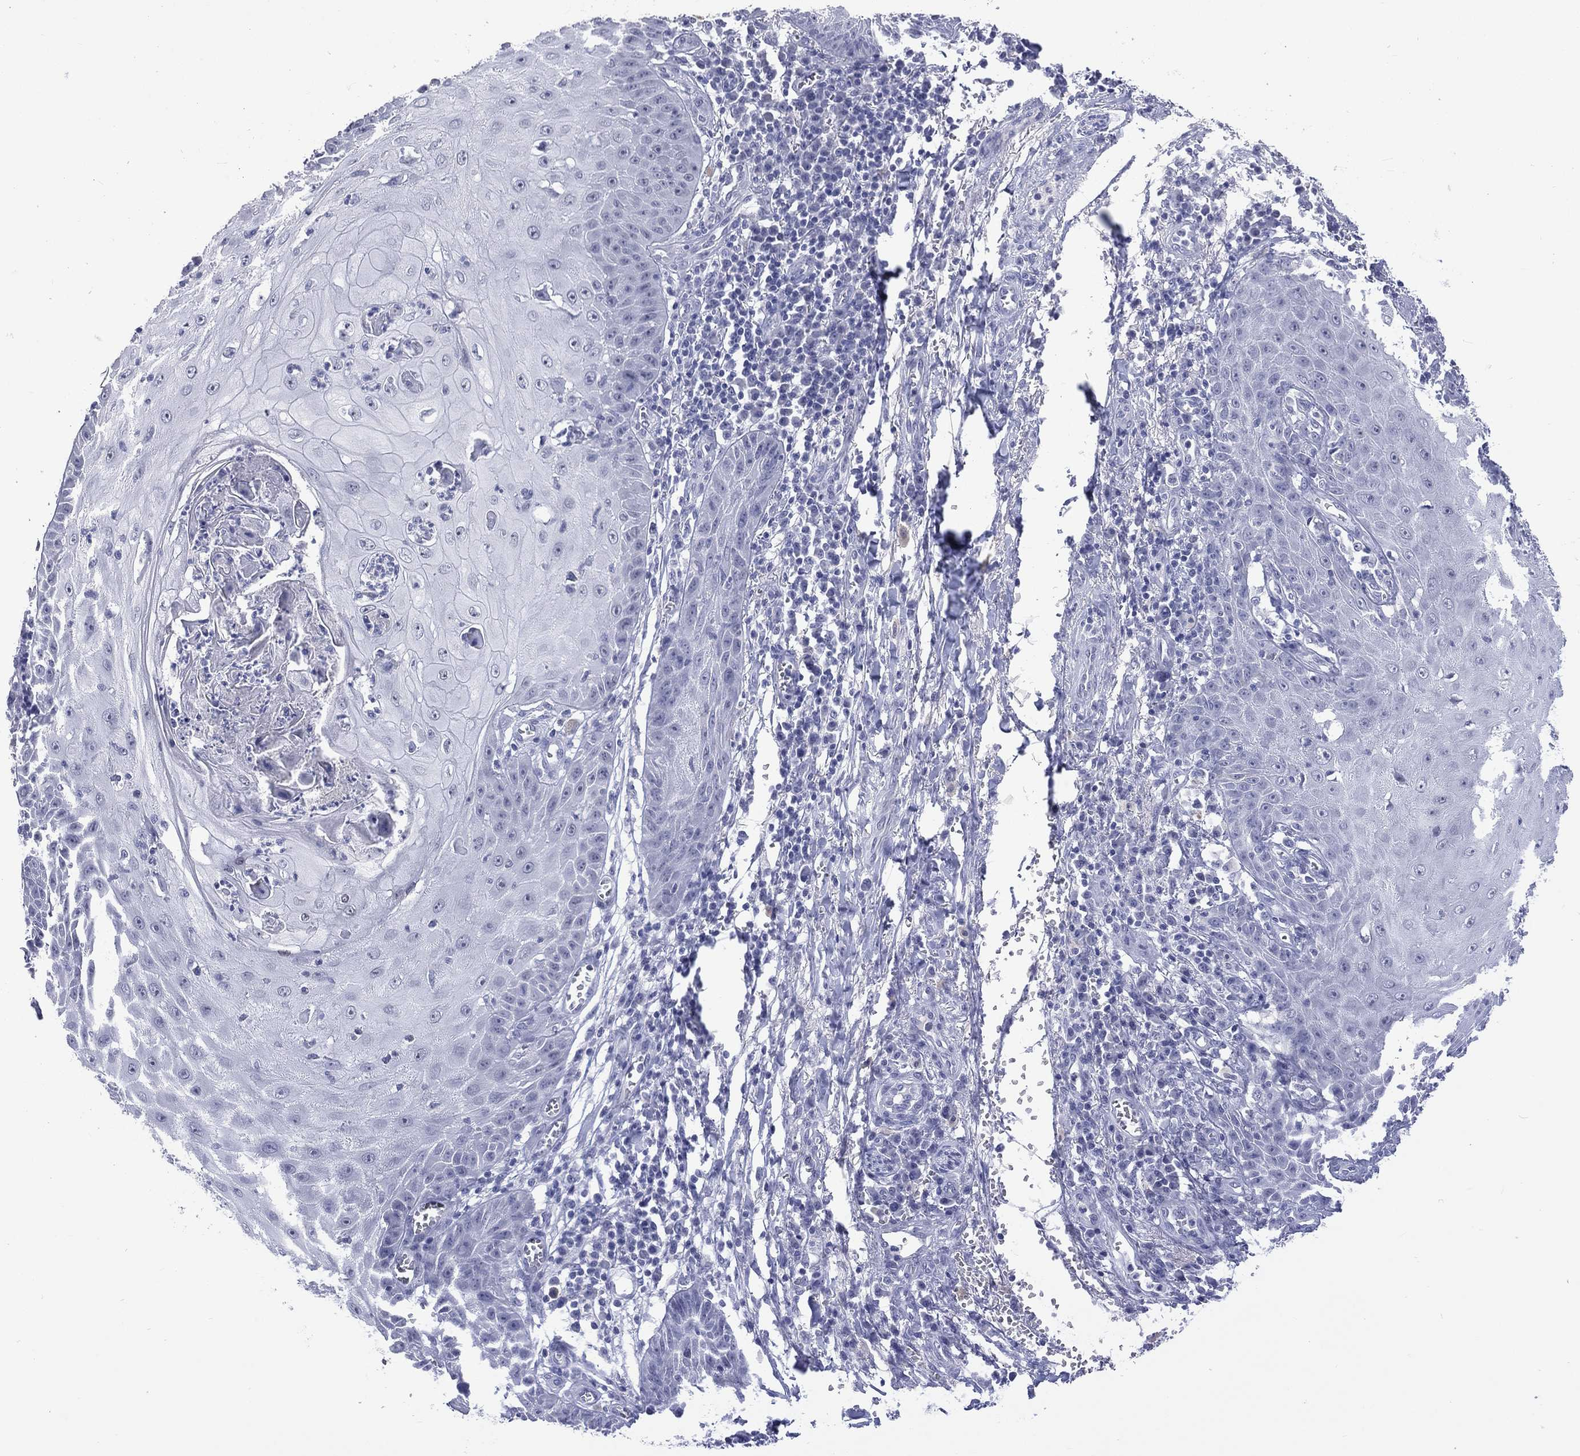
{"staining": {"intensity": "negative", "quantity": "none", "location": "none"}, "tissue": "skin cancer", "cell_type": "Tumor cells", "image_type": "cancer", "snomed": [{"axis": "morphology", "description": "Squamous cell carcinoma, NOS"}, {"axis": "topography", "description": "Skin"}], "caption": "High magnification brightfield microscopy of skin squamous cell carcinoma stained with DAB (3,3'-diaminobenzidine) (brown) and counterstained with hematoxylin (blue): tumor cells show no significant expression.", "gene": "SSX1", "patient": {"sex": "male", "age": 70}}